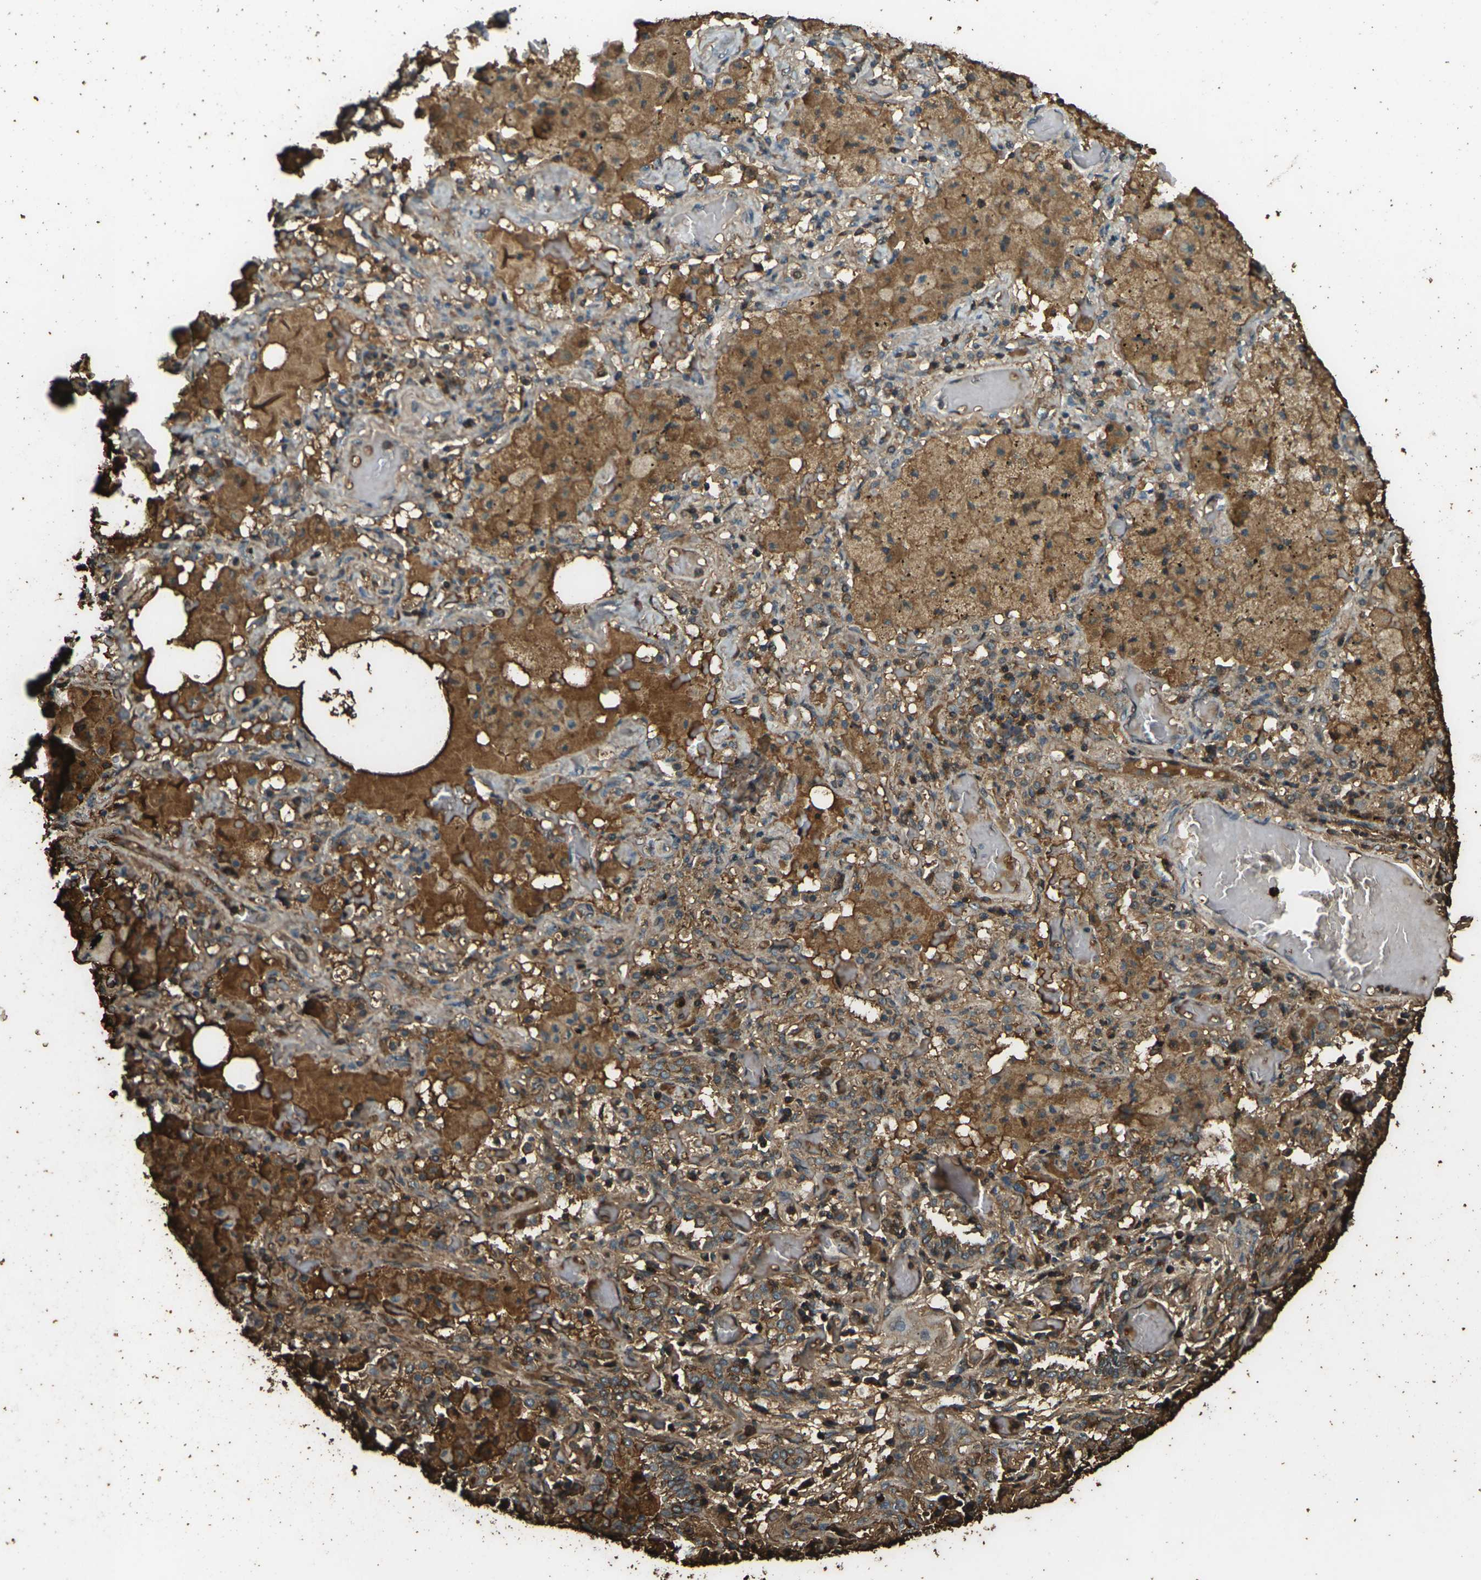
{"staining": {"intensity": "strong", "quantity": "25%-75%", "location": "cytoplasmic/membranous"}, "tissue": "lung cancer", "cell_type": "Tumor cells", "image_type": "cancer", "snomed": [{"axis": "morphology", "description": "Squamous cell carcinoma, NOS"}, {"axis": "topography", "description": "Lung"}], "caption": "An image of lung cancer stained for a protein exhibits strong cytoplasmic/membranous brown staining in tumor cells.", "gene": "CYP1B1", "patient": {"sex": "female", "age": 47}}